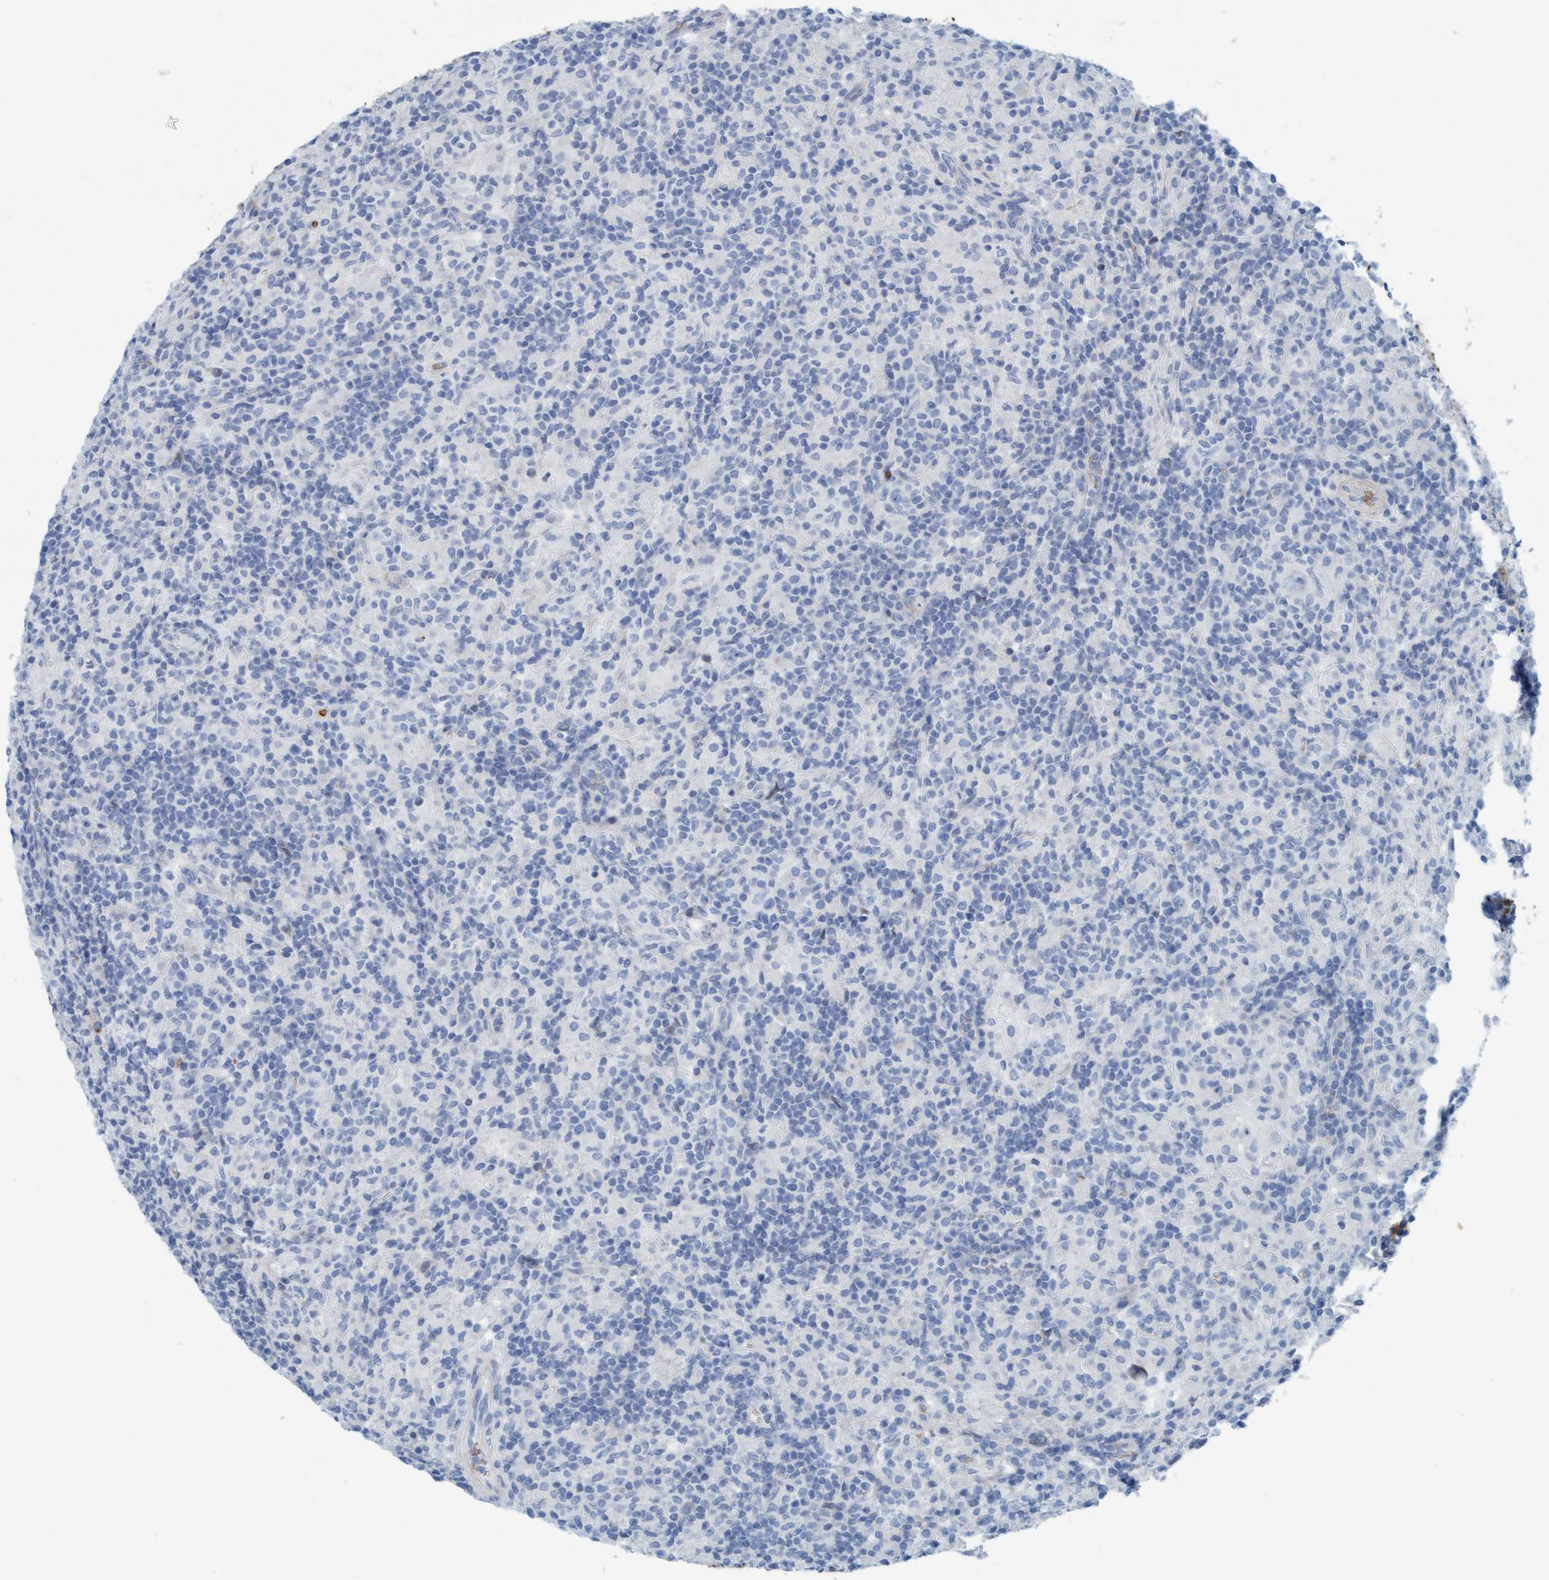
{"staining": {"intensity": "negative", "quantity": "none", "location": "none"}, "tissue": "lymphoma", "cell_type": "Tumor cells", "image_type": "cancer", "snomed": [{"axis": "morphology", "description": "Hodgkin's disease, NOS"}, {"axis": "topography", "description": "Lymph node"}], "caption": "Photomicrograph shows no significant protein positivity in tumor cells of lymphoma. (DAB IHC, high magnification).", "gene": "P2RX5", "patient": {"sex": "male", "age": 70}}